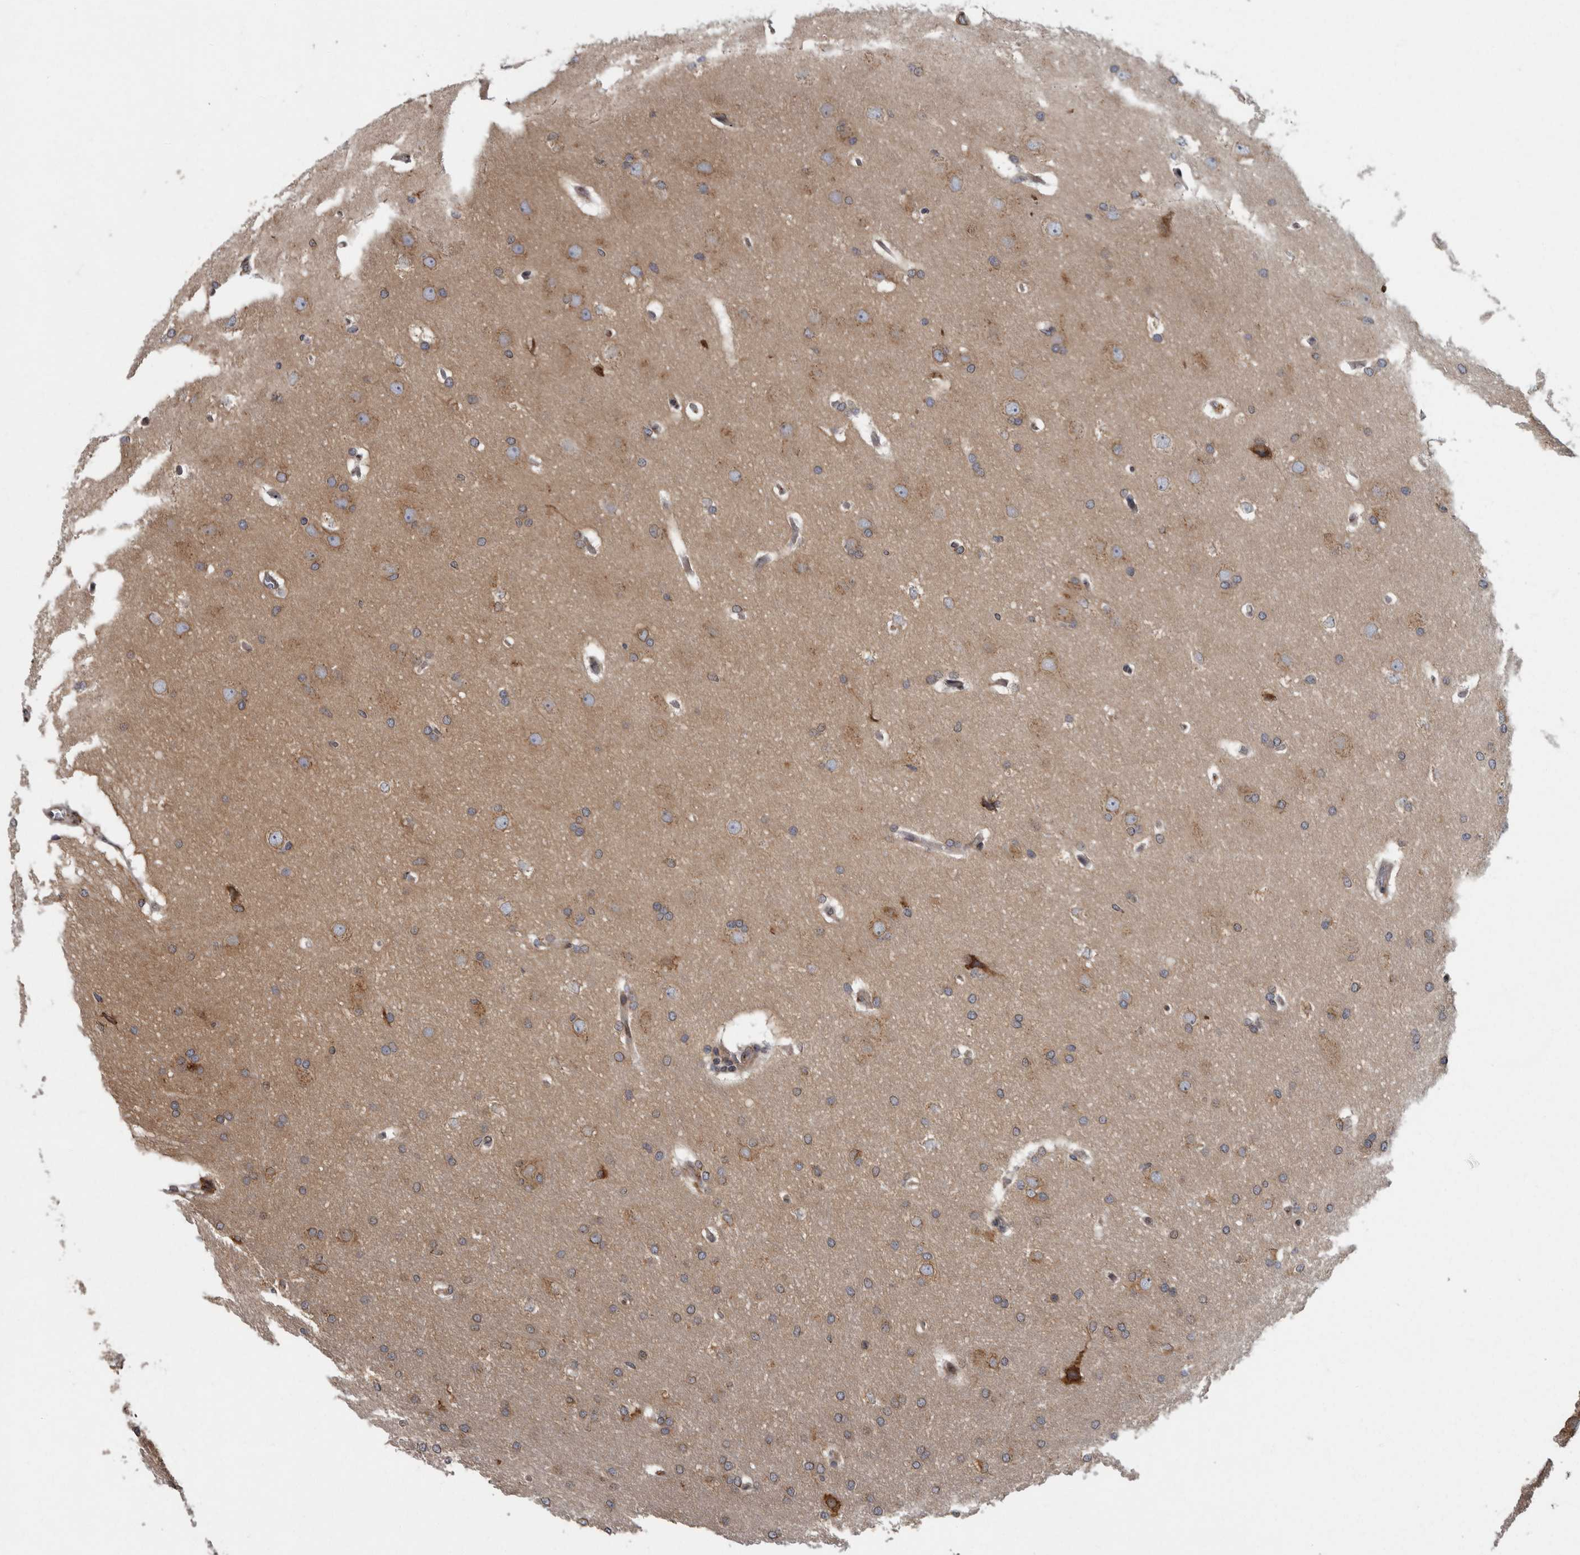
{"staining": {"intensity": "weak", "quantity": ">75%", "location": "cytoplasmic/membranous"}, "tissue": "glioma", "cell_type": "Tumor cells", "image_type": "cancer", "snomed": [{"axis": "morphology", "description": "Glioma, malignant, Low grade"}, {"axis": "topography", "description": "Brain"}], "caption": "Protein expression analysis of malignant low-grade glioma reveals weak cytoplasmic/membranous positivity in approximately >75% of tumor cells.", "gene": "LMAN2L", "patient": {"sex": "female", "age": 37}}